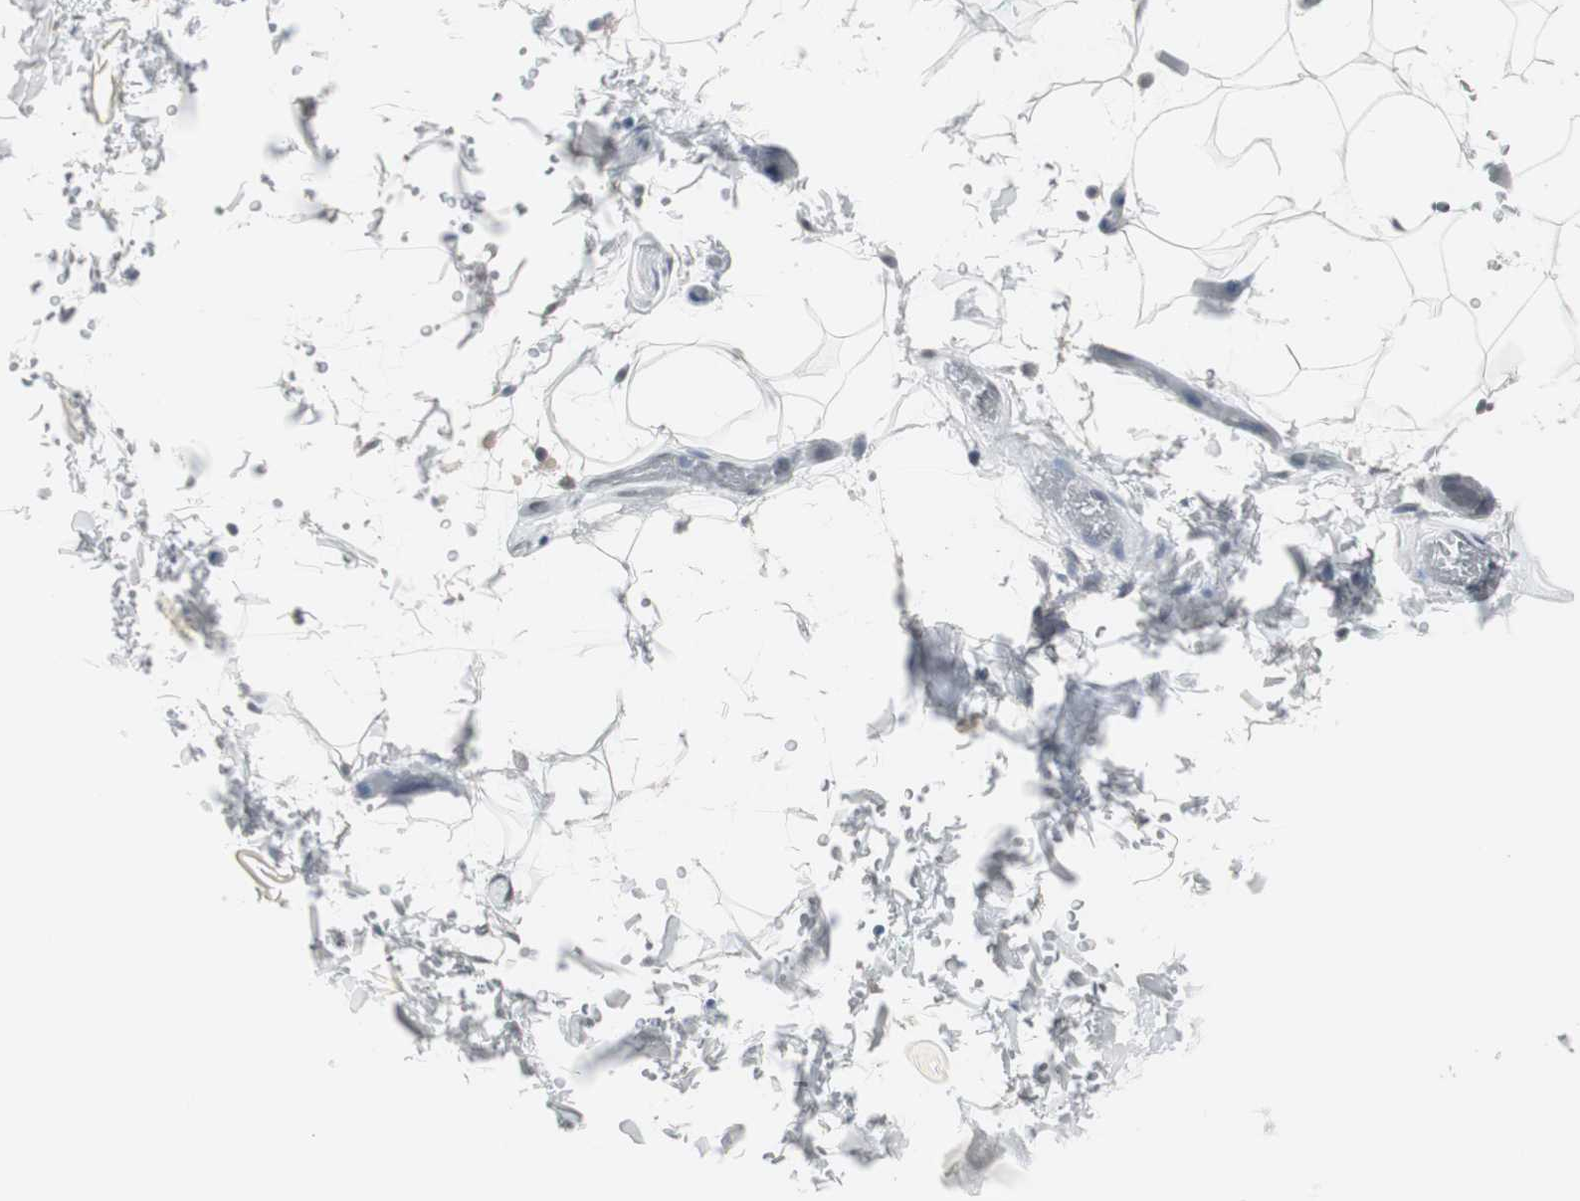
{"staining": {"intensity": "negative", "quantity": "none", "location": "none"}, "tissue": "adipose tissue", "cell_type": "Adipocytes", "image_type": "normal", "snomed": [{"axis": "morphology", "description": "Normal tissue, NOS"}, {"axis": "topography", "description": "Soft tissue"}], "caption": "Immunohistochemistry (IHC) photomicrograph of unremarkable adipose tissue stained for a protein (brown), which reveals no staining in adipocytes. The staining is performed using DAB brown chromogen with nuclei counter-stained in using hematoxylin.", "gene": "ELK1", "patient": {"sex": "male", "age": 72}}